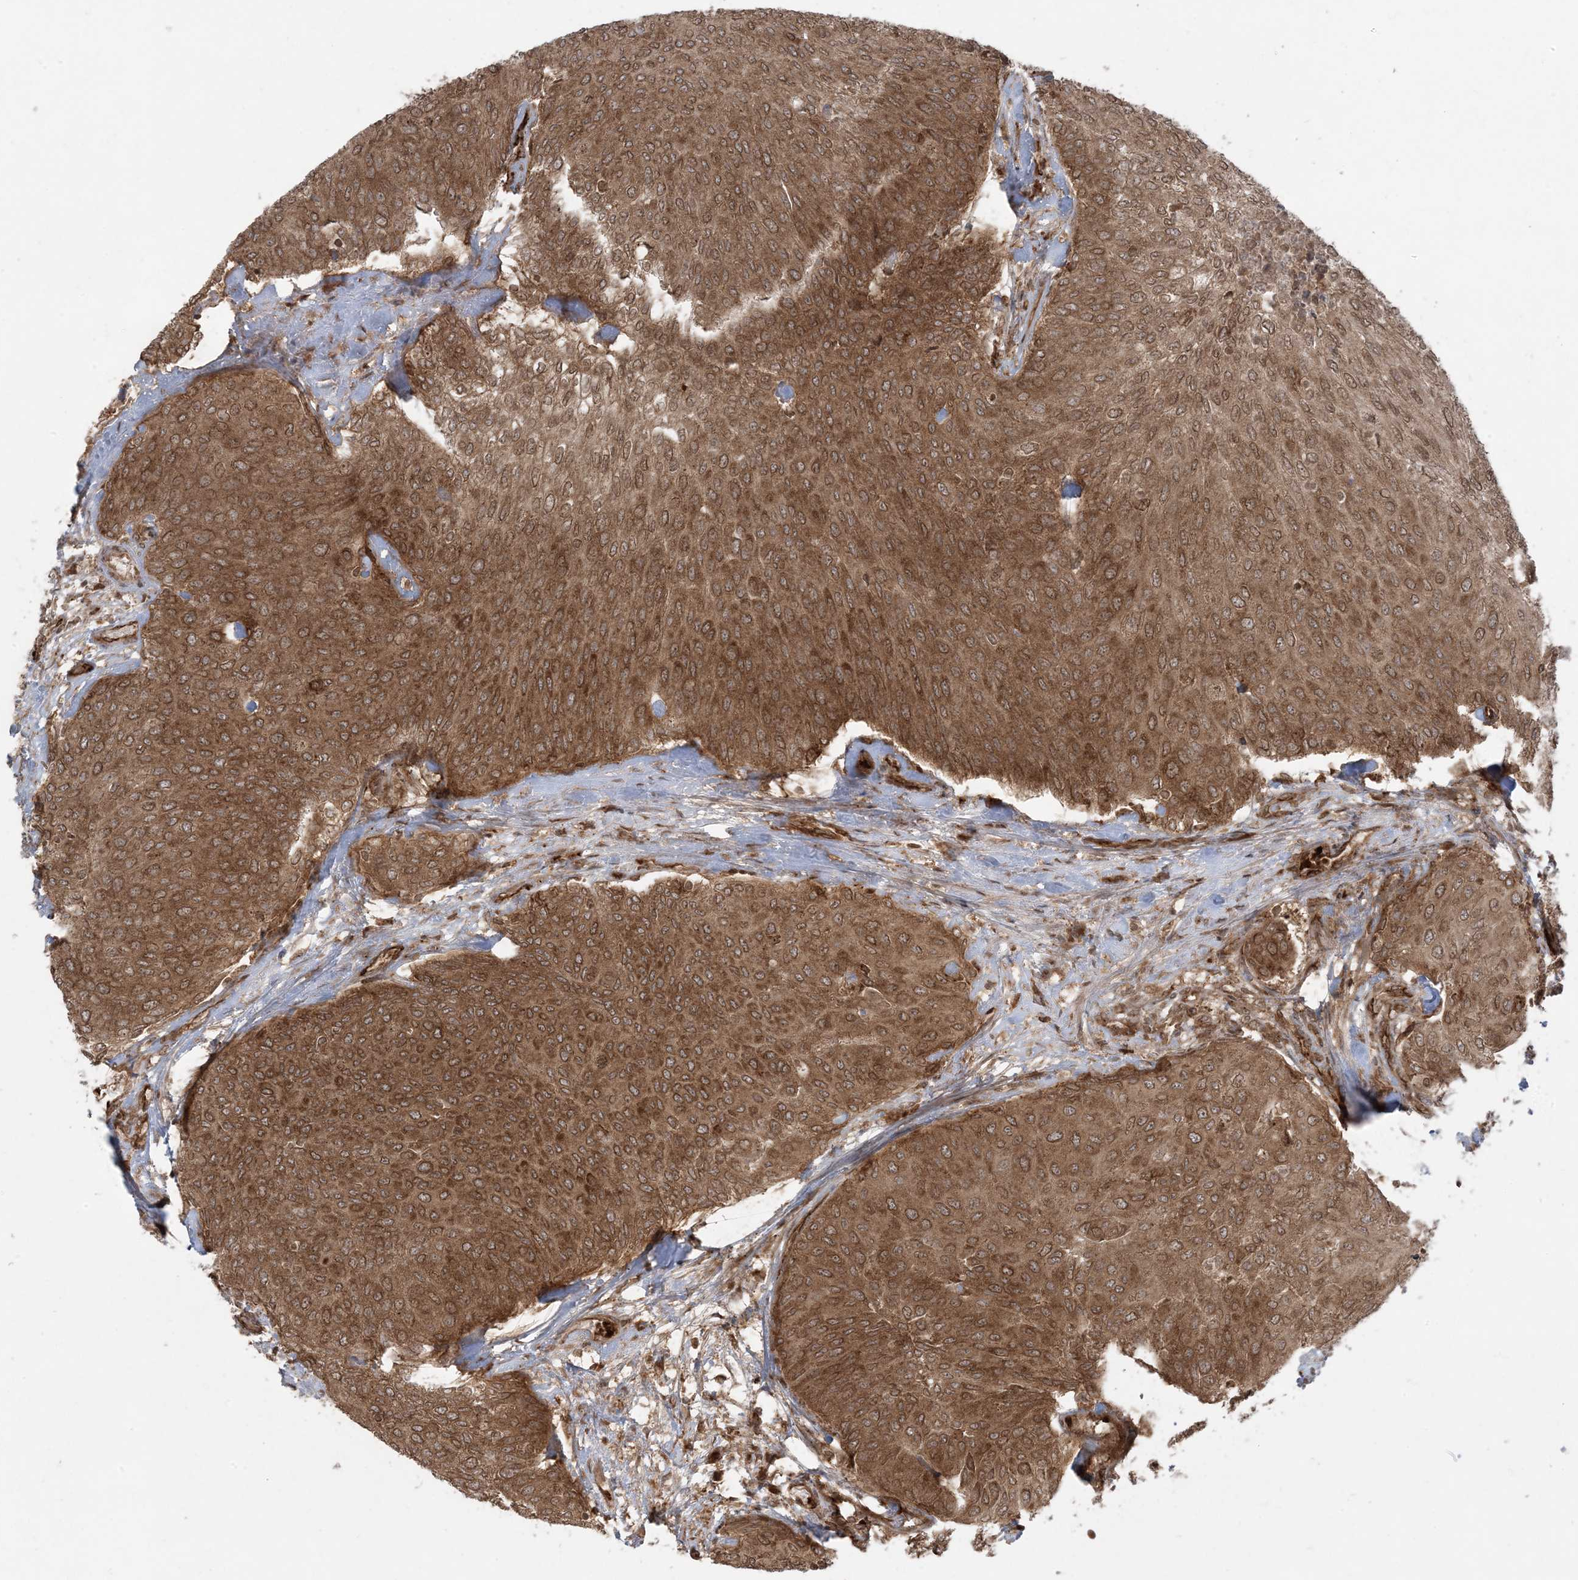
{"staining": {"intensity": "strong", "quantity": ">75%", "location": "cytoplasmic/membranous"}, "tissue": "urothelial cancer", "cell_type": "Tumor cells", "image_type": "cancer", "snomed": [{"axis": "morphology", "description": "Urothelial carcinoma, Low grade"}, {"axis": "topography", "description": "Urinary bladder"}], "caption": "Tumor cells demonstrate high levels of strong cytoplasmic/membranous expression in about >75% of cells in human low-grade urothelial carcinoma. The staining is performed using DAB (3,3'-diaminobenzidine) brown chromogen to label protein expression. The nuclei are counter-stained blue using hematoxylin.", "gene": "DDX19B", "patient": {"sex": "female", "age": 79}}